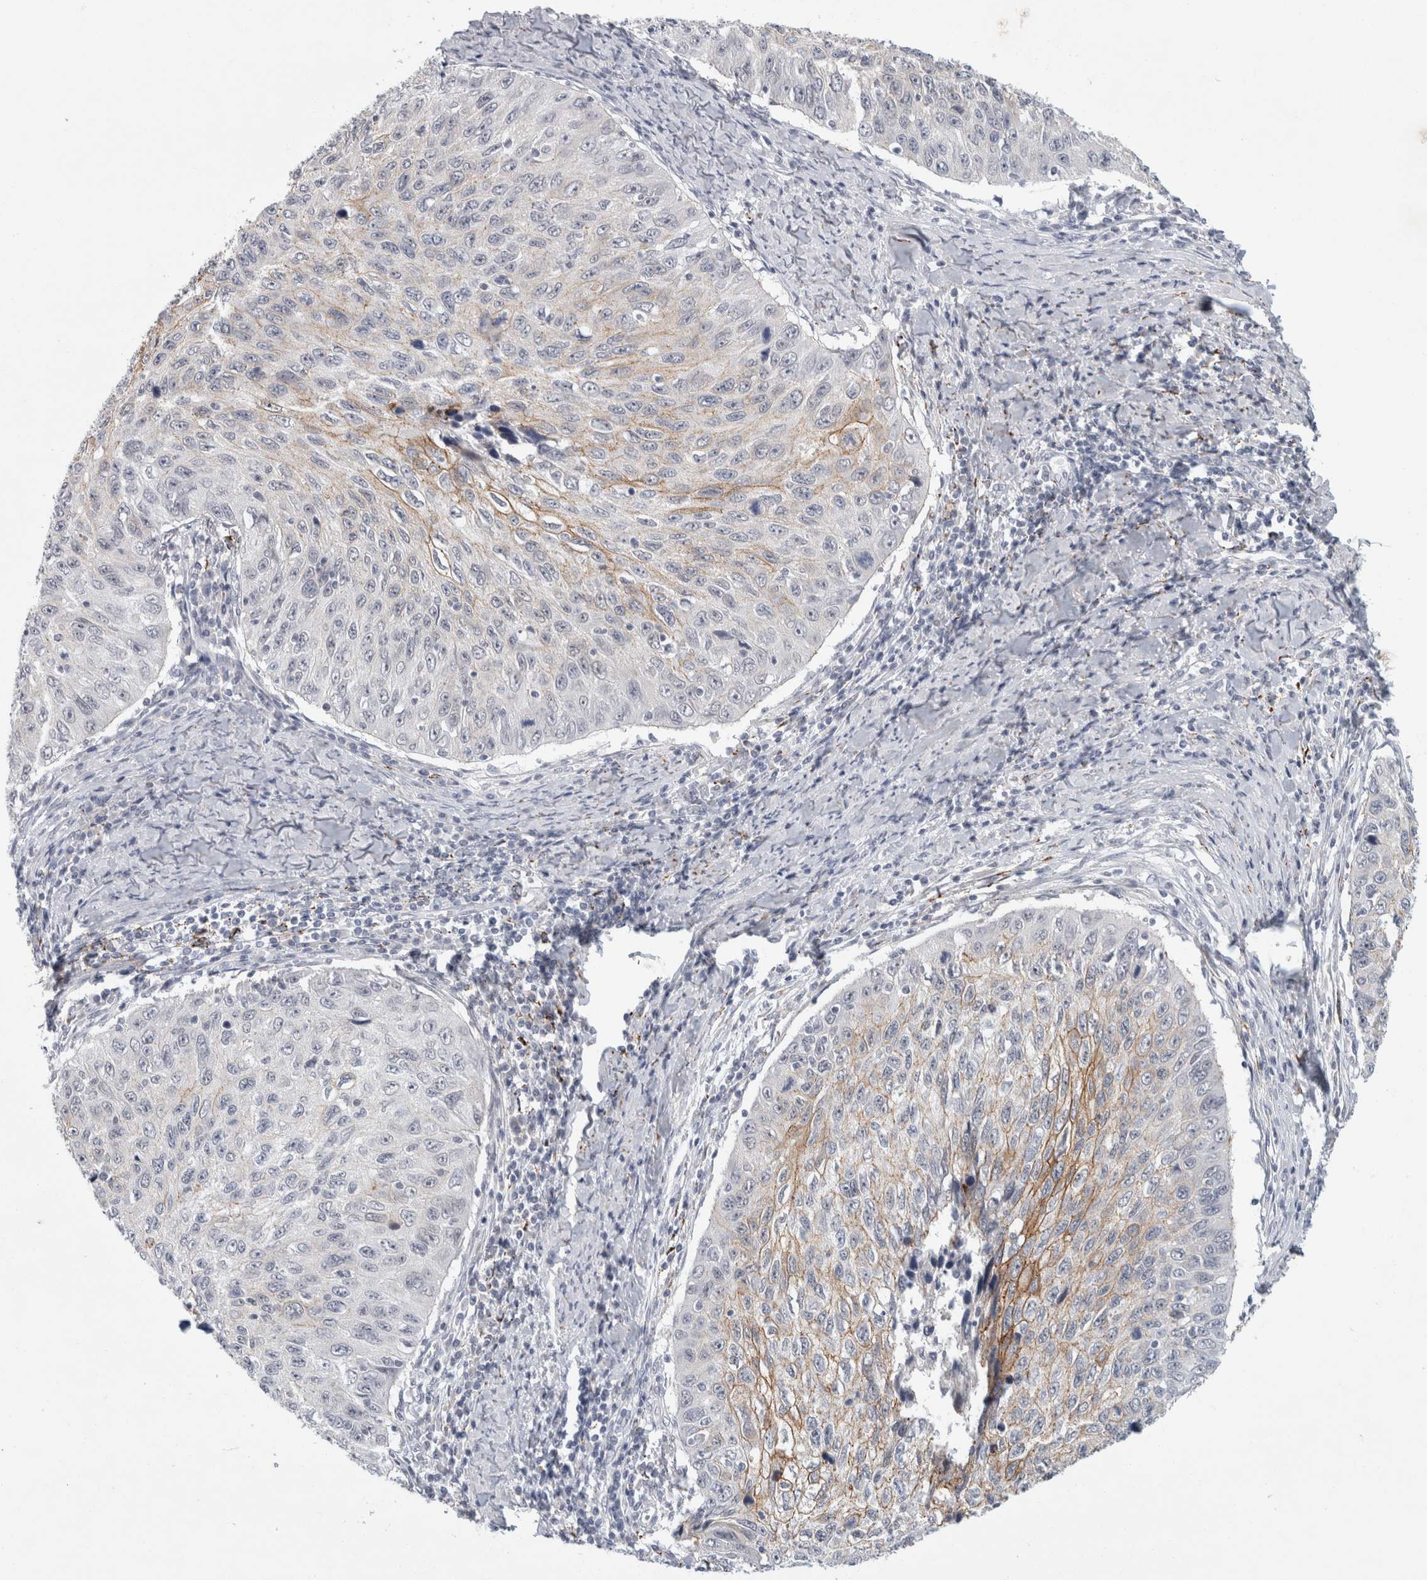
{"staining": {"intensity": "weak", "quantity": "<25%", "location": "cytoplasmic/membranous"}, "tissue": "cervical cancer", "cell_type": "Tumor cells", "image_type": "cancer", "snomed": [{"axis": "morphology", "description": "Squamous cell carcinoma, NOS"}, {"axis": "topography", "description": "Cervix"}], "caption": "DAB immunohistochemical staining of human cervical squamous cell carcinoma exhibits no significant expression in tumor cells. (DAB immunohistochemistry (IHC) with hematoxylin counter stain).", "gene": "NIPA1", "patient": {"sex": "female", "age": 53}}